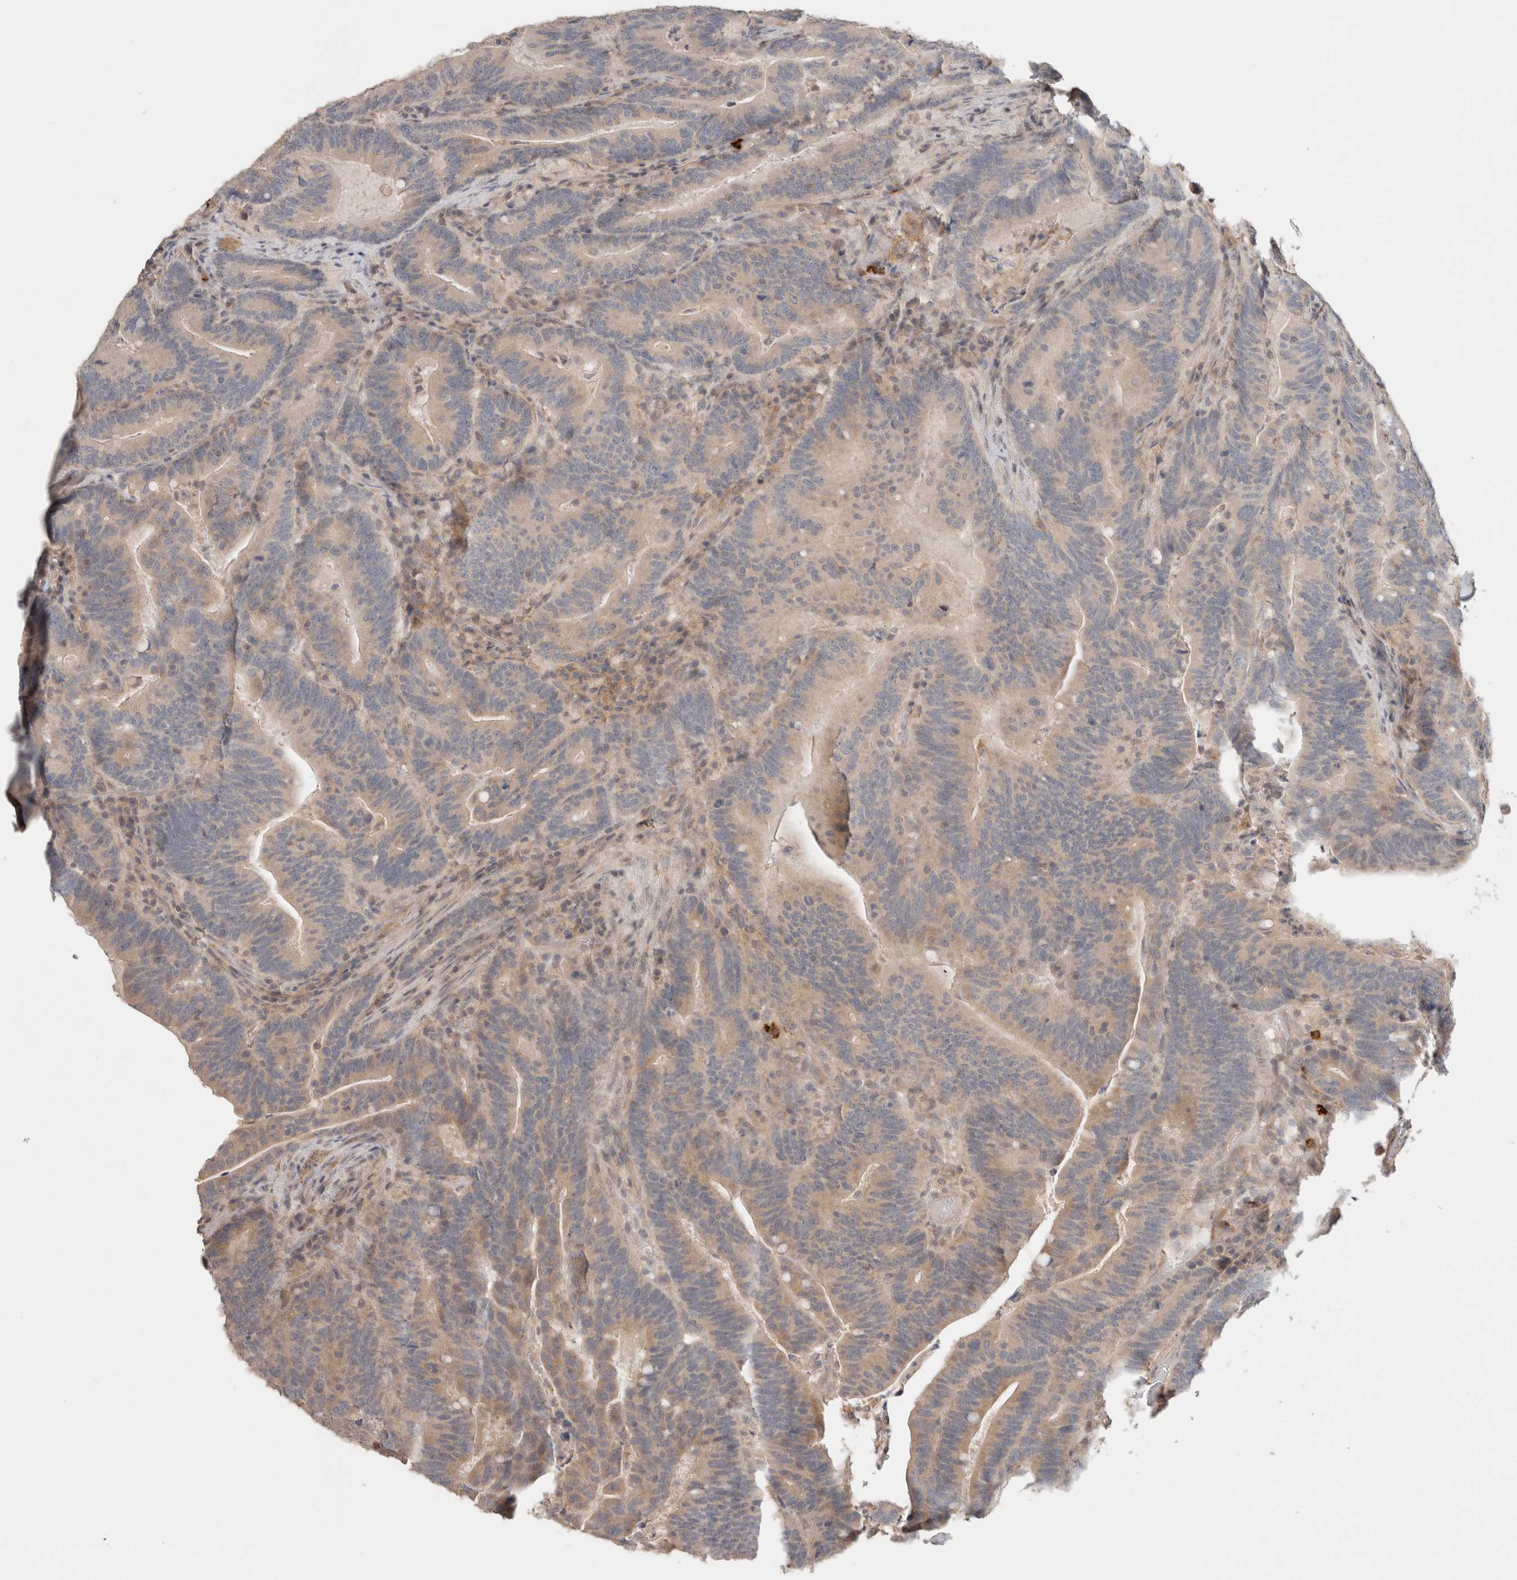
{"staining": {"intensity": "weak", "quantity": "25%-75%", "location": "cytoplasmic/membranous"}, "tissue": "colorectal cancer", "cell_type": "Tumor cells", "image_type": "cancer", "snomed": [{"axis": "morphology", "description": "Adenocarcinoma, NOS"}, {"axis": "topography", "description": "Colon"}], "caption": "Protein expression analysis of adenocarcinoma (colorectal) exhibits weak cytoplasmic/membranous positivity in approximately 25%-75% of tumor cells.", "gene": "HSPG2", "patient": {"sex": "female", "age": 66}}